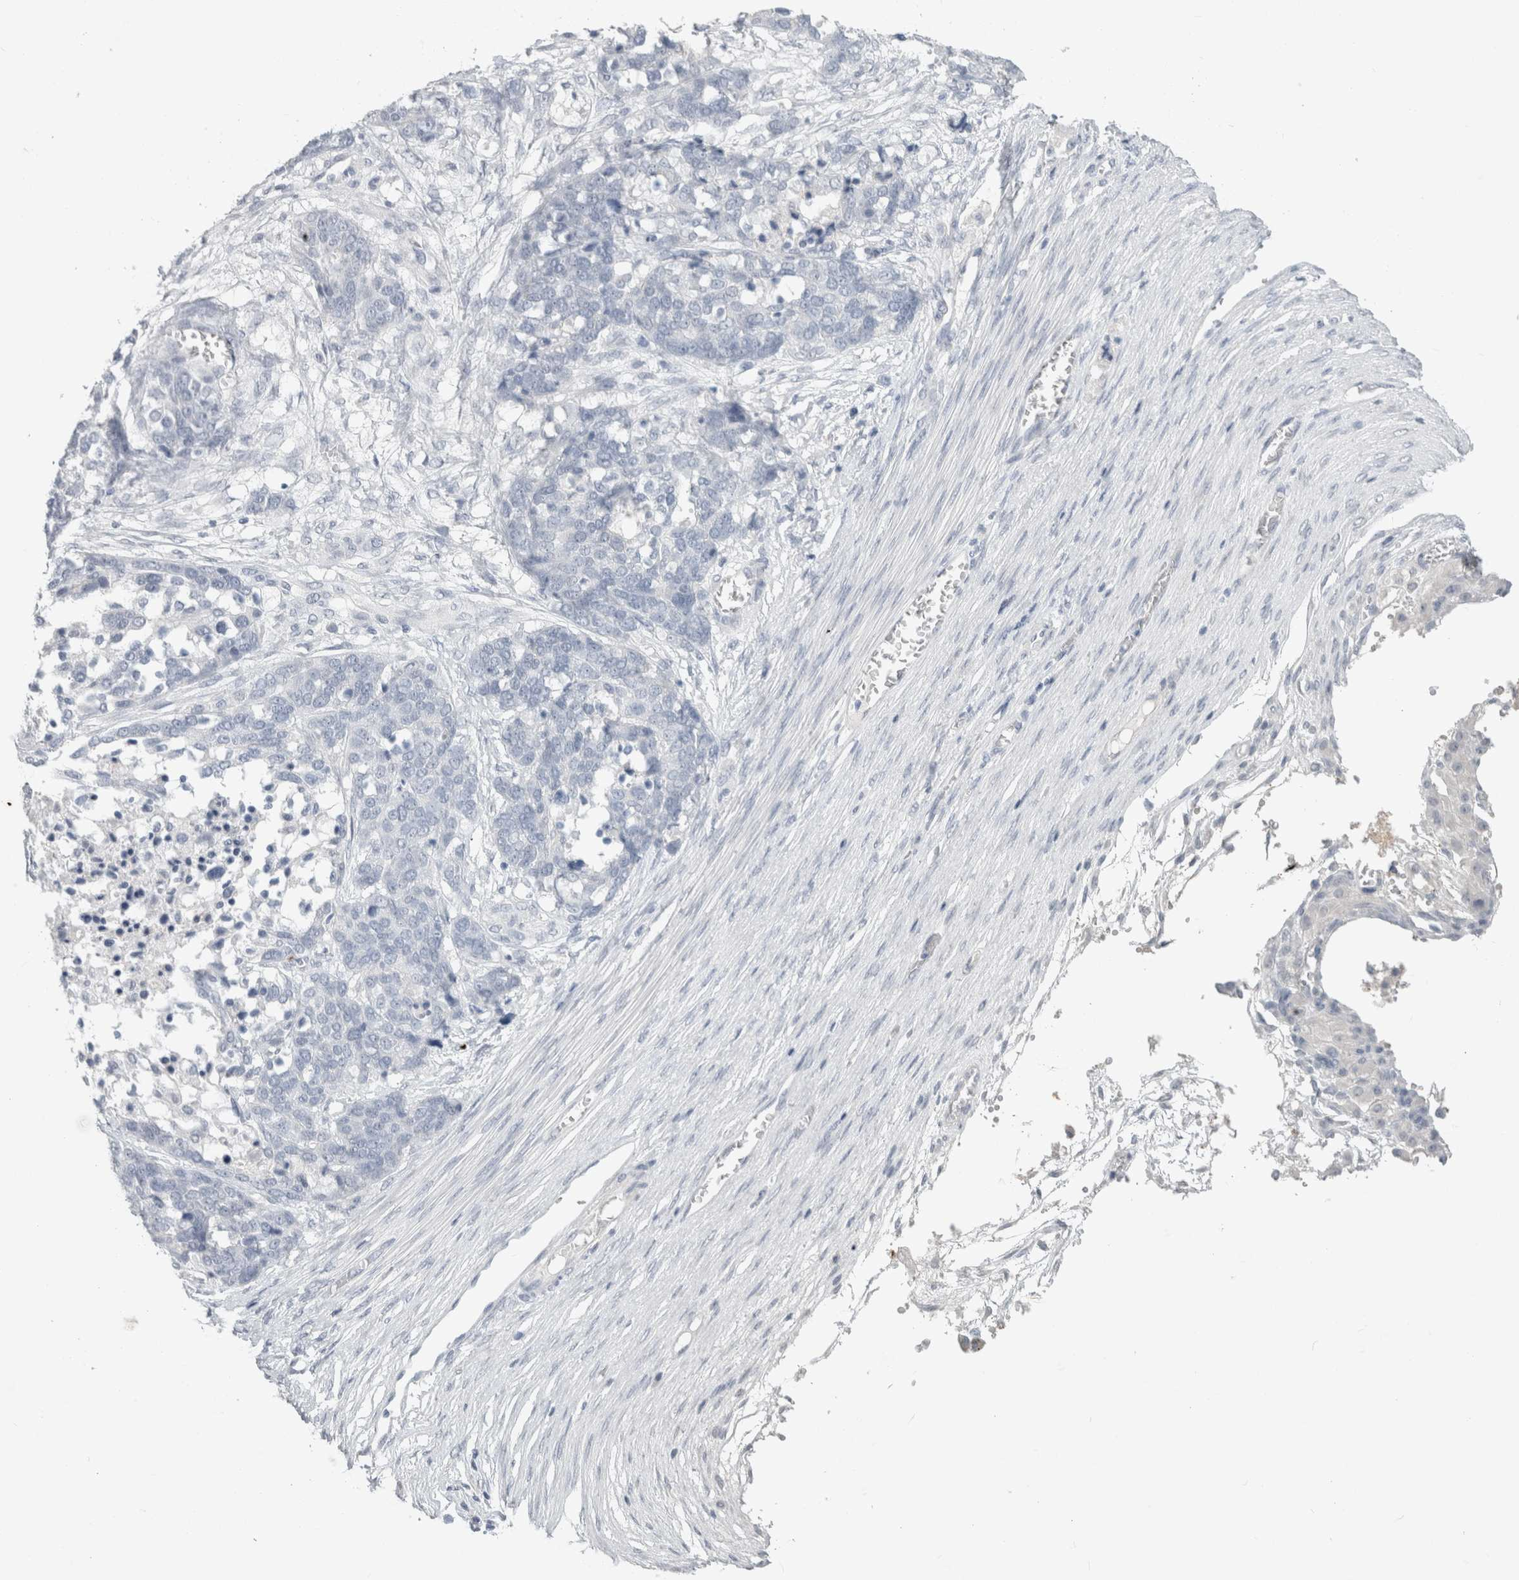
{"staining": {"intensity": "negative", "quantity": "none", "location": "none"}, "tissue": "ovarian cancer", "cell_type": "Tumor cells", "image_type": "cancer", "snomed": [{"axis": "morphology", "description": "Cystadenocarcinoma, serous, NOS"}, {"axis": "topography", "description": "Ovary"}], "caption": "Immunohistochemistry (IHC) photomicrograph of ovarian serous cystadenocarcinoma stained for a protein (brown), which exhibits no staining in tumor cells.", "gene": "SLC6A1", "patient": {"sex": "female", "age": 44}}